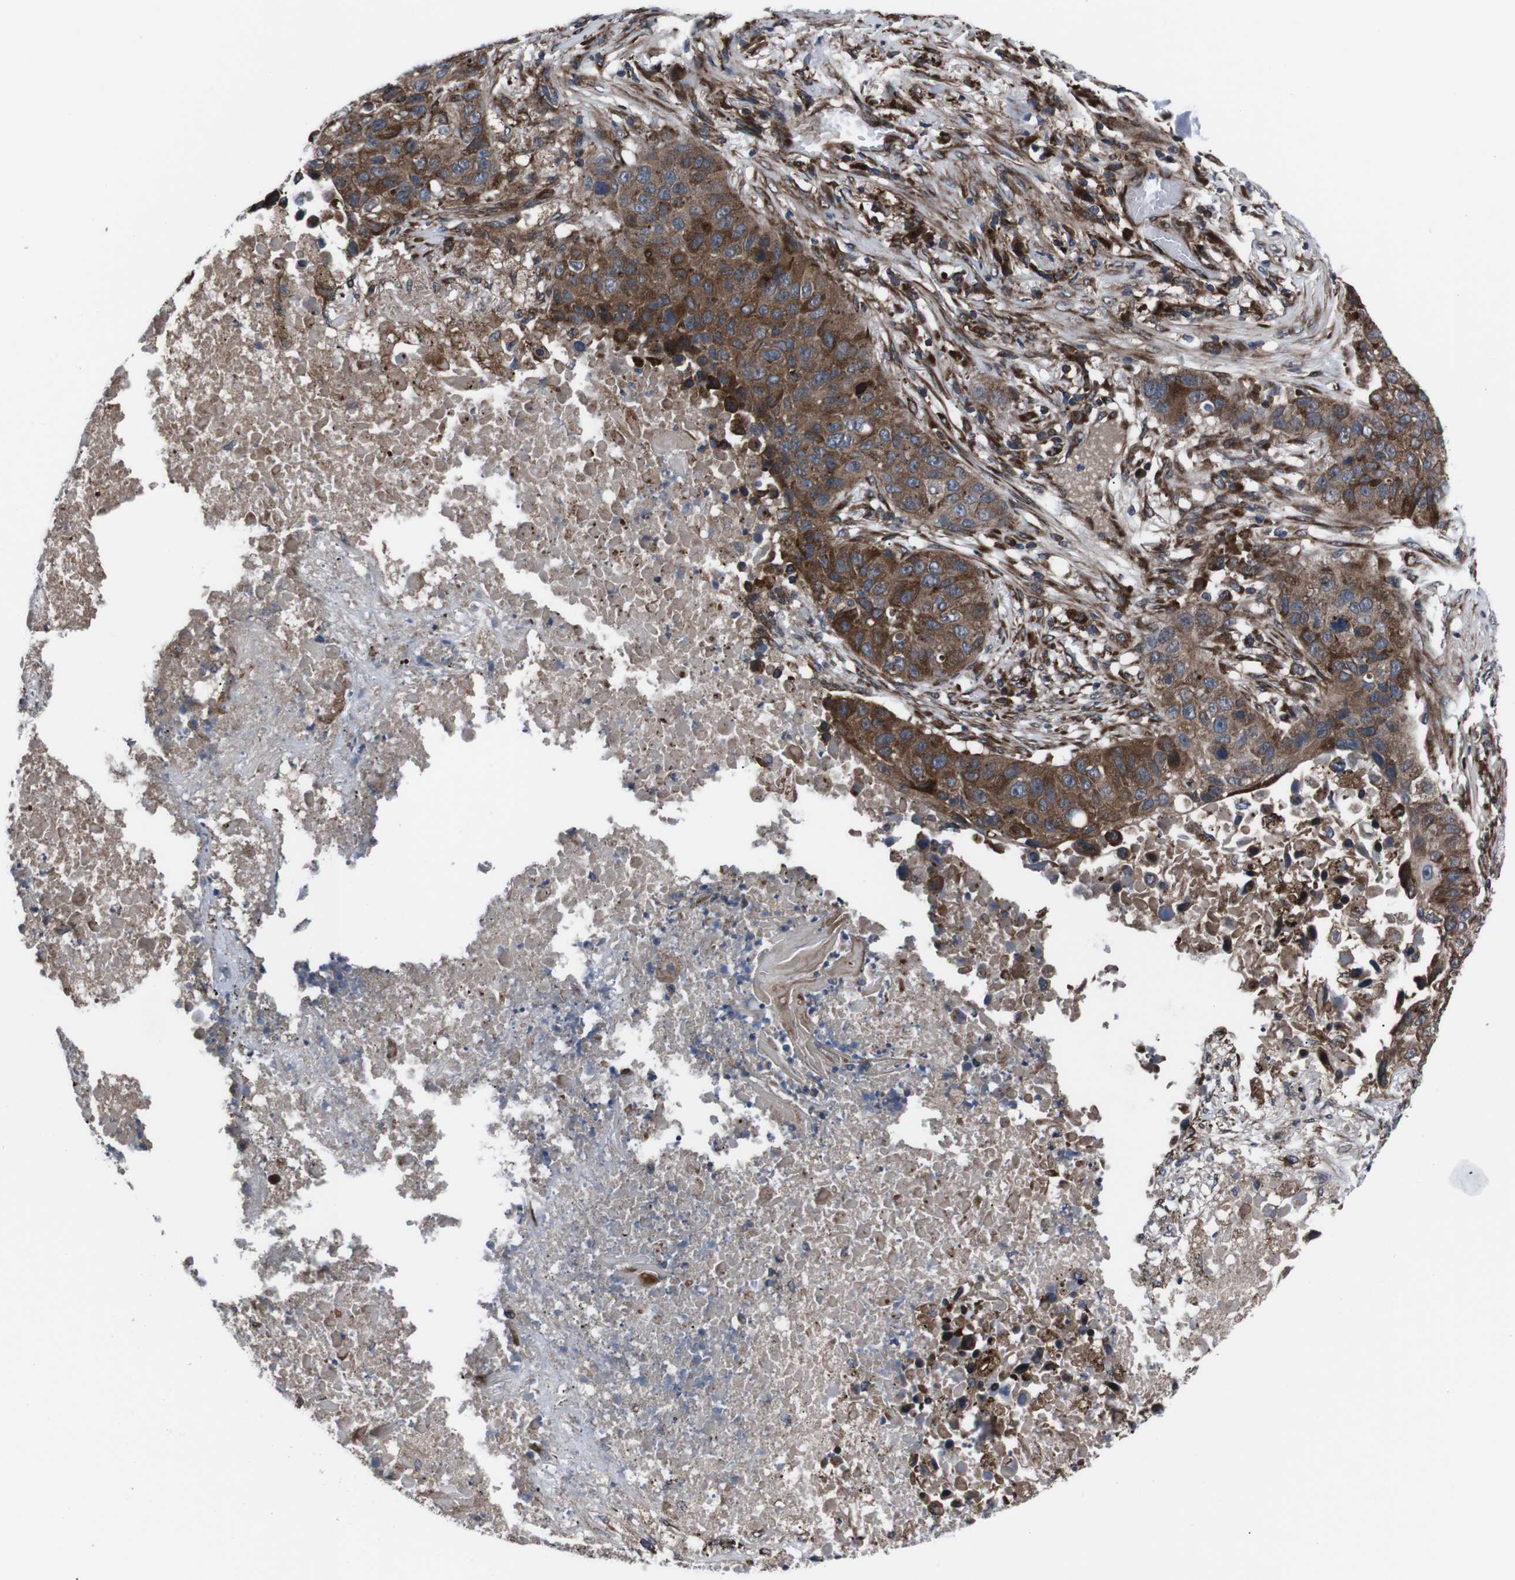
{"staining": {"intensity": "strong", "quantity": ">75%", "location": "cytoplasmic/membranous"}, "tissue": "lung cancer", "cell_type": "Tumor cells", "image_type": "cancer", "snomed": [{"axis": "morphology", "description": "Squamous cell carcinoma, NOS"}, {"axis": "topography", "description": "Lung"}], "caption": "Human lung cancer stained with a protein marker shows strong staining in tumor cells.", "gene": "EIF4A2", "patient": {"sex": "male", "age": 57}}